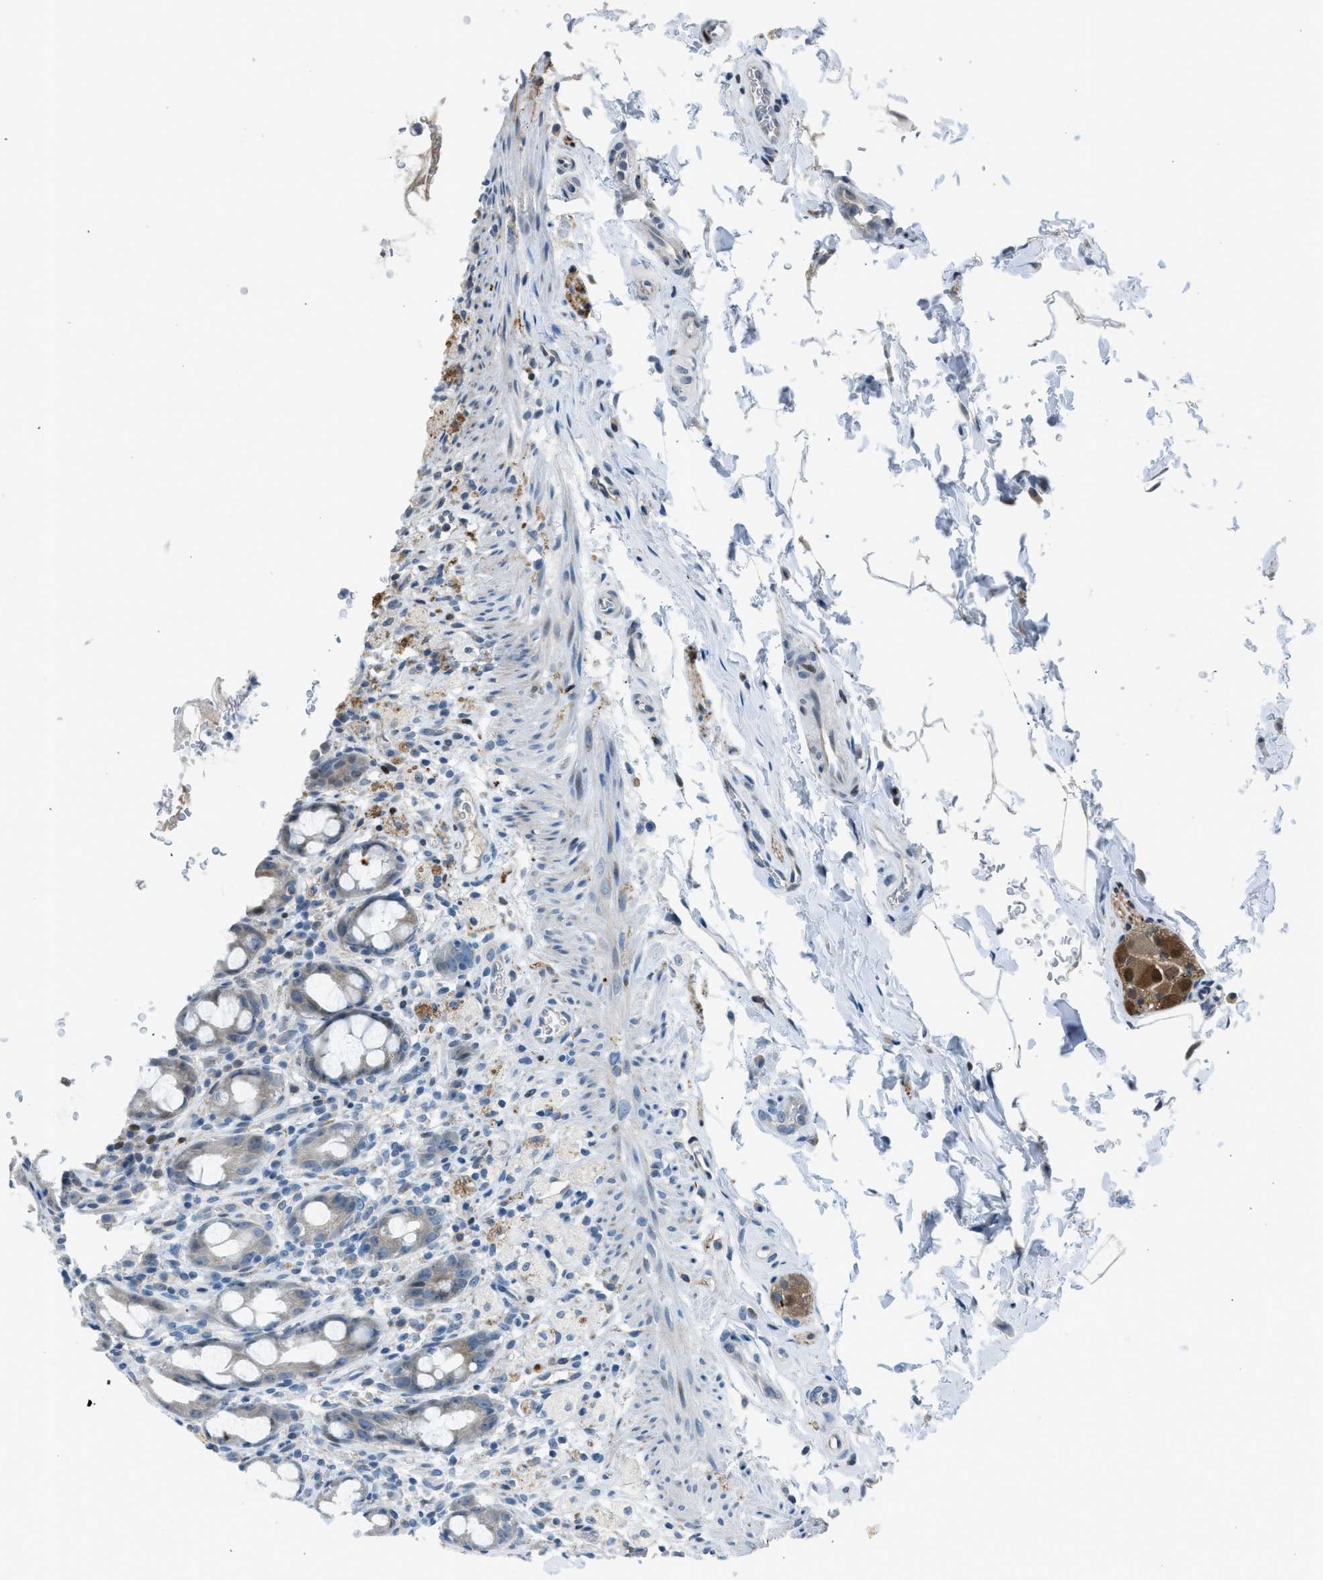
{"staining": {"intensity": "weak", "quantity": "<25%", "location": "cytoplasmic/membranous"}, "tissue": "rectum", "cell_type": "Glandular cells", "image_type": "normal", "snomed": [{"axis": "morphology", "description": "Normal tissue, NOS"}, {"axis": "topography", "description": "Rectum"}], "caption": "High magnification brightfield microscopy of benign rectum stained with DAB (3,3'-diaminobenzidine) (brown) and counterstained with hematoxylin (blue): glandular cells show no significant staining. The staining was performed using DAB (3,3'-diaminobenzidine) to visualize the protein expression in brown, while the nuclei were stained in blue with hematoxylin (Magnification: 20x).", "gene": "RNF41", "patient": {"sex": "male", "age": 44}}